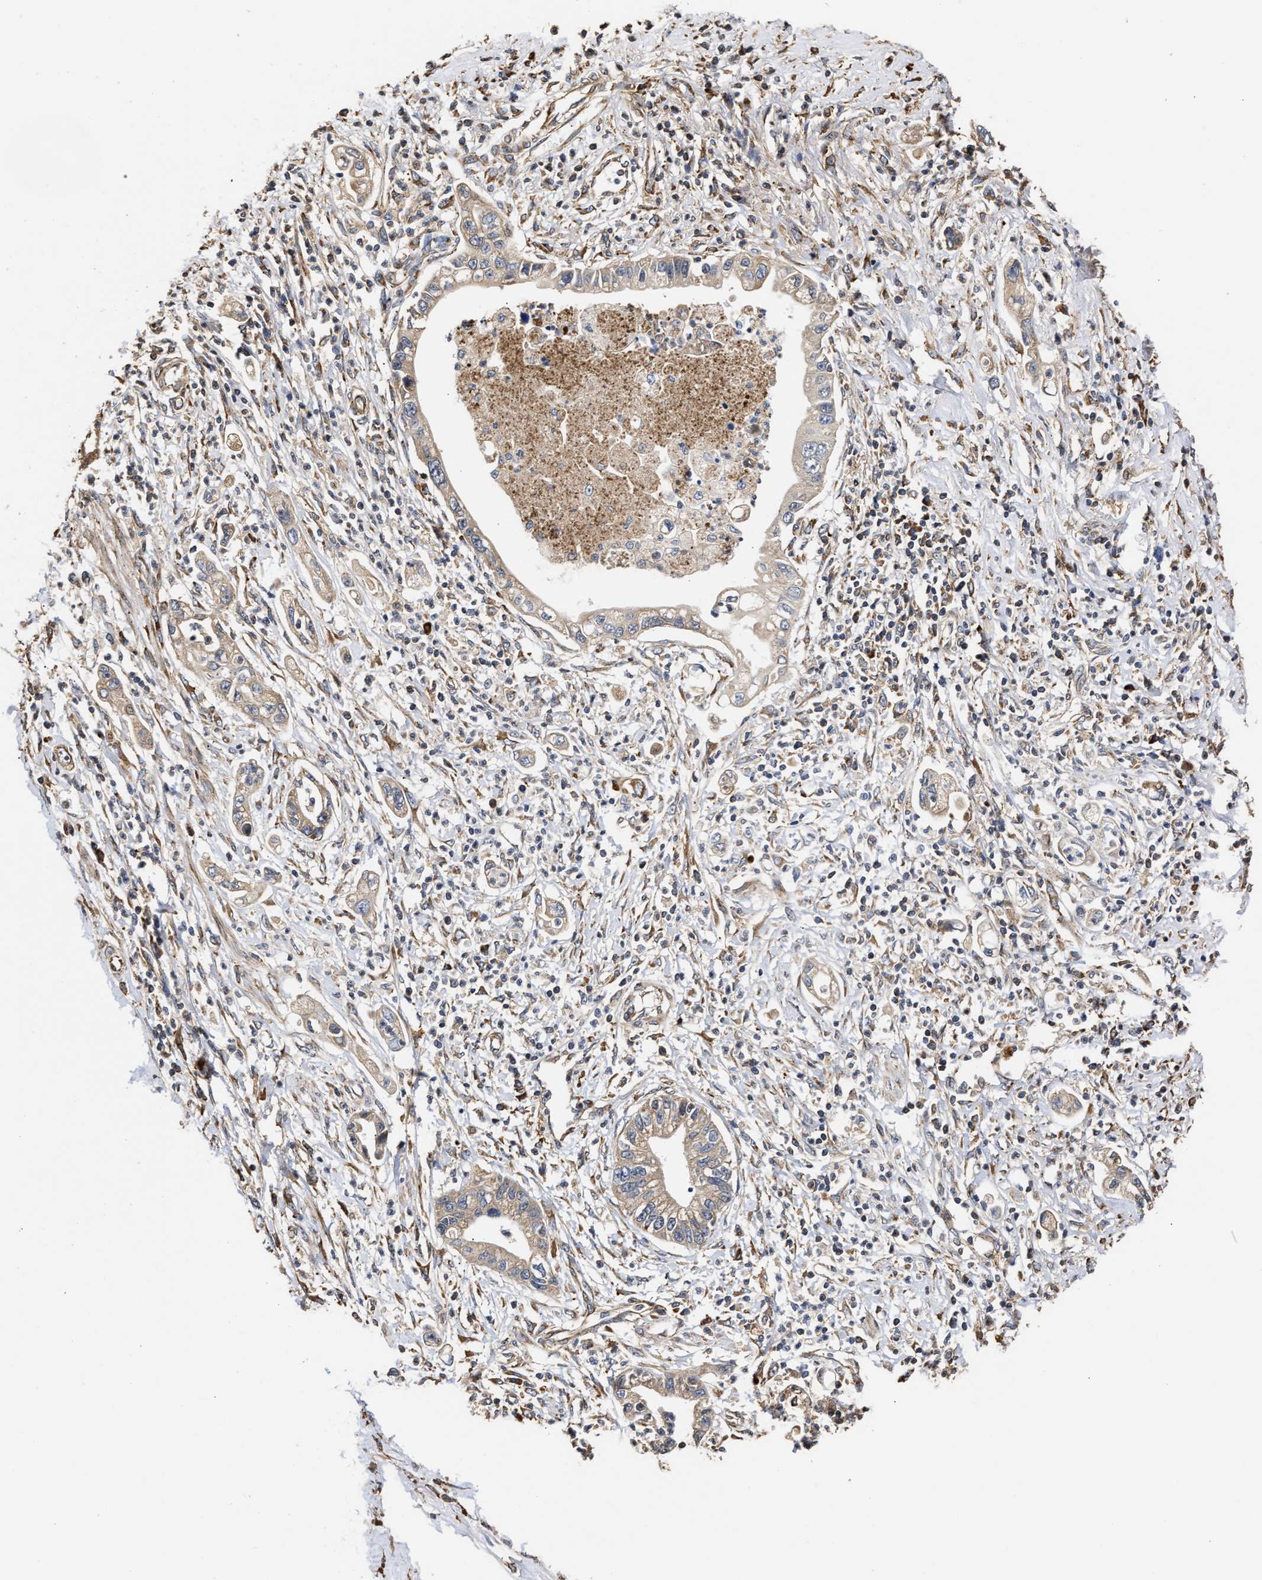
{"staining": {"intensity": "weak", "quantity": "25%-75%", "location": "cytoplasmic/membranous"}, "tissue": "pancreatic cancer", "cell_type": "Tumor cells", "image_type": "cancer", "snomed": [{"axis": "morphology", "description": "Adenocarcinoma, NOS"}, {"axis": "topography", "description": "Pancreas"}], "caption": "An immunohistochemistry (IHC) histopathology image of tumor tissue is shown. Protein staining in brown shows weak cytoplasmic/membranous positivity in adenocarcinoma (pancreatic) within tumor cells.", "gene": "GOSR1", "patient": {"sex": "male", "age": 56}}